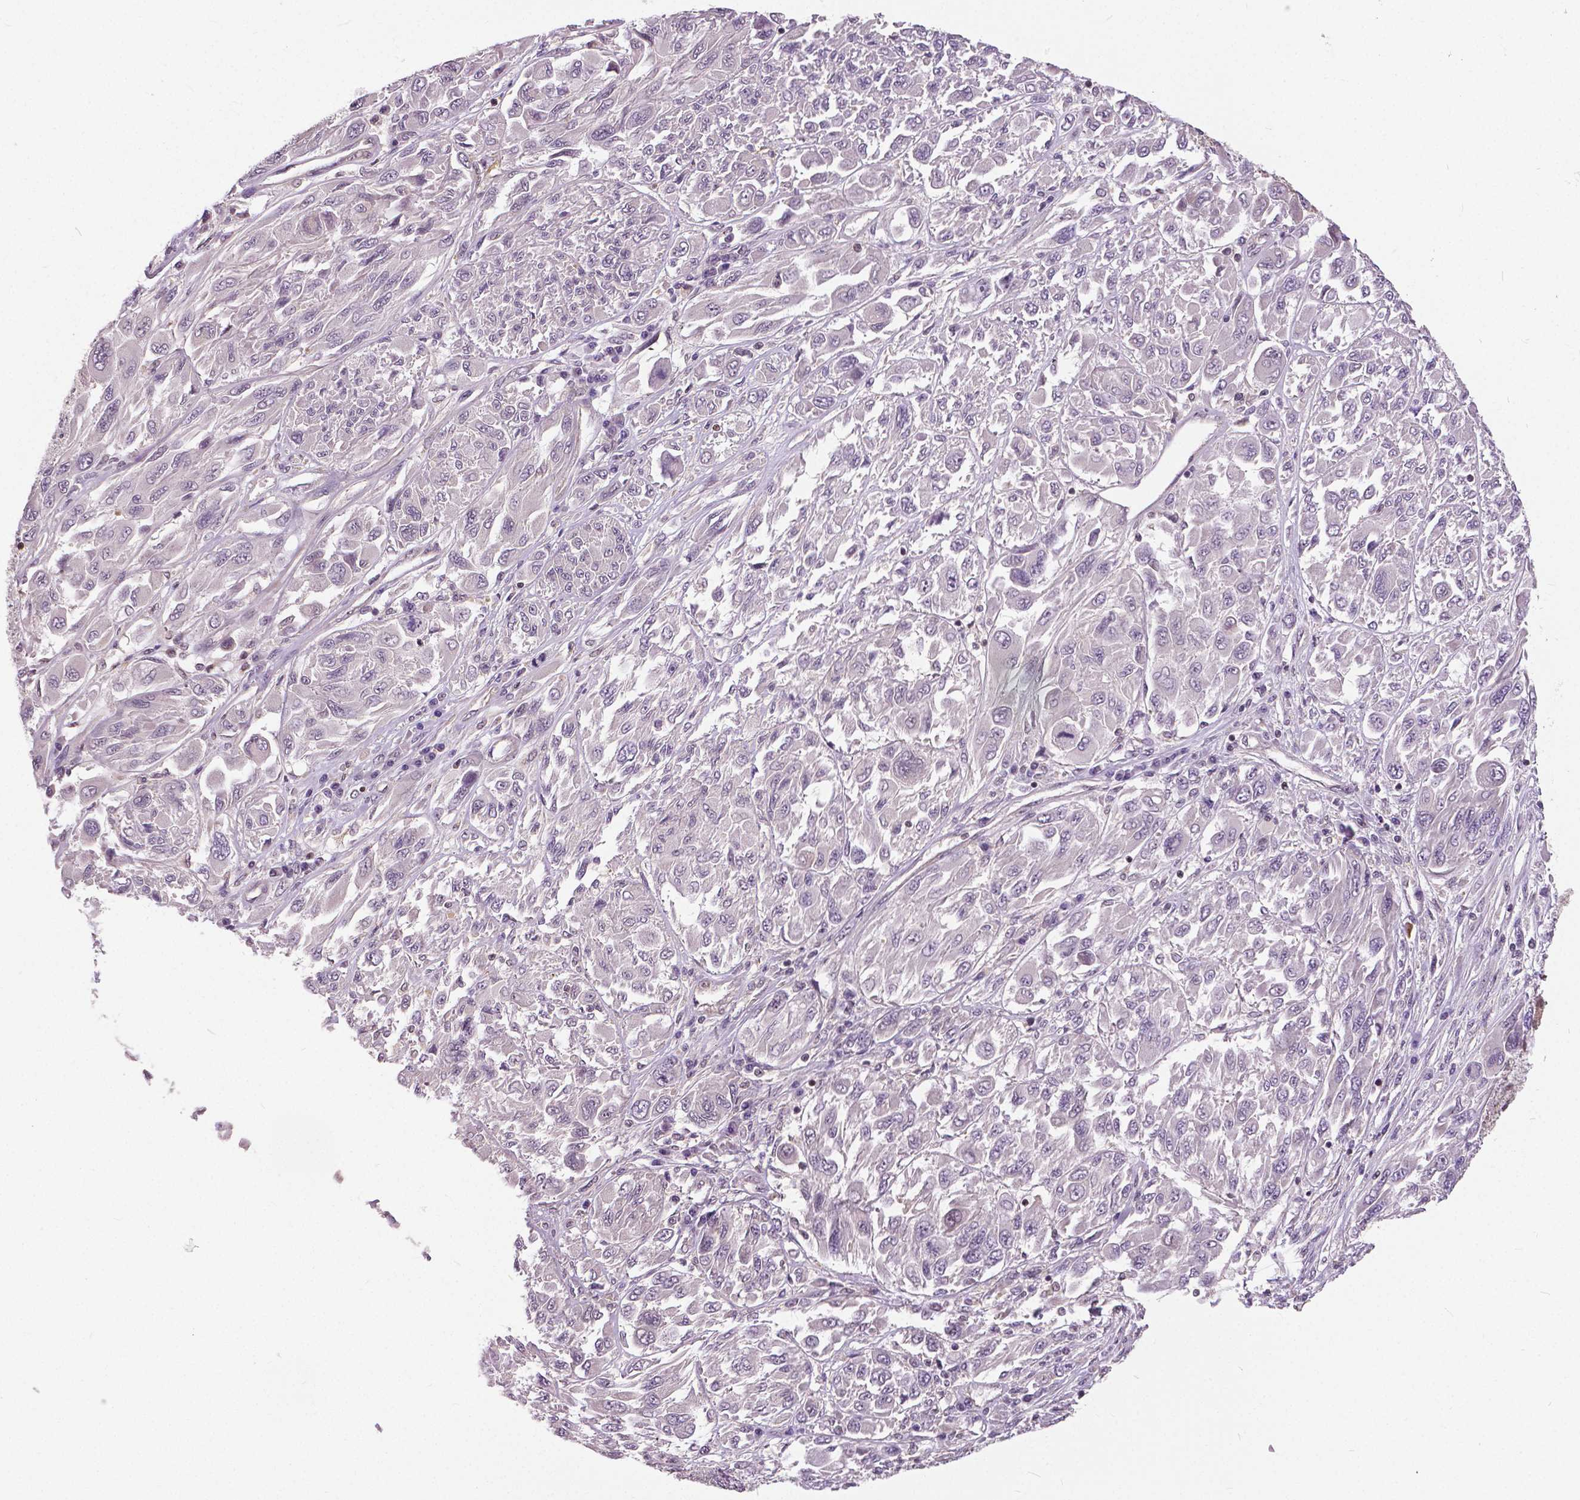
{"staining": {"intensity": "negative", "quantity": "none", "location": "none"}, "tissue": "melanoma", "cell_type": "Tumor cells", "image_type": "cancer", "snomed": [{"axis": "morphology", "description": "Malignant melanoma, NOS"}, {"axis": "topography", "description": "Skin"}], "caption": "Immunohistochemistry (IHC) photomicrograph of human malignant melanoma stained for a protein (brown), which displays no staining in tumor cells.", "gene": "ANXA13", "patient": {"sex": "female", "age": 91}}